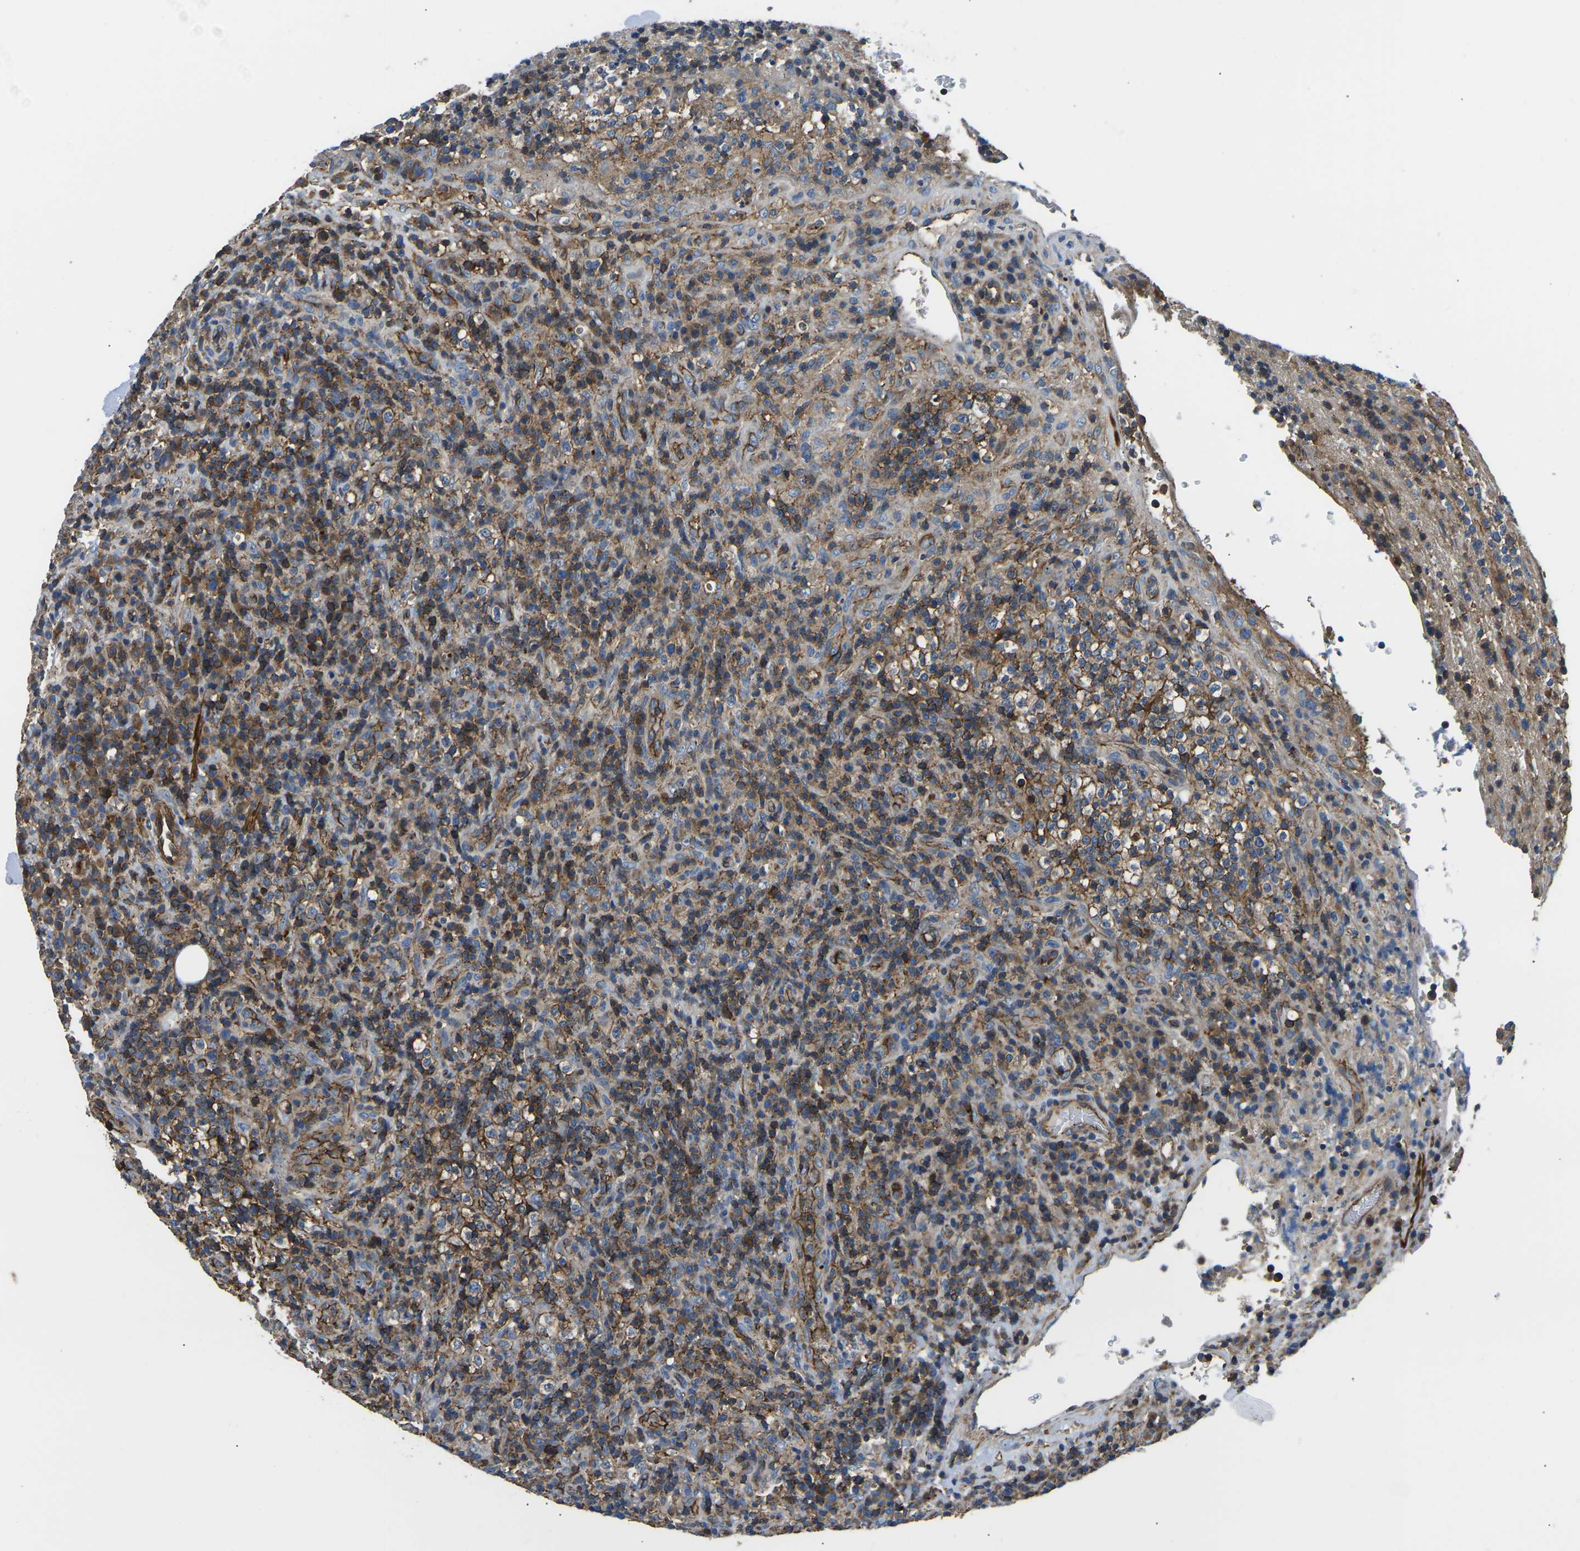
{"staining": {"intensity": "moderate", "quantity": "25%-75%", "location": "cytoplasmic/membranous"}, "tissue": "lymphoma", "cell_type": "Tumor cells", "image_type": "cancer", "snomed": [{"axis": "morphology", "description": "Malignant lymphoma, non-Hodgkin's type, High grade"}, {"axis": "topography", "description": "Lymph node"}], "caption": "A brown stain labels moderate cytoplasmic/membranous positivity of a protein in lymphoma tumor cells. The protein of interest is stained brown, and the nuclei are stained in blue (DAB IHC with brightfield microscopy, high magnification).", "gene": "KCNJ15", "patient": {"sex": "female", "age": 76}}